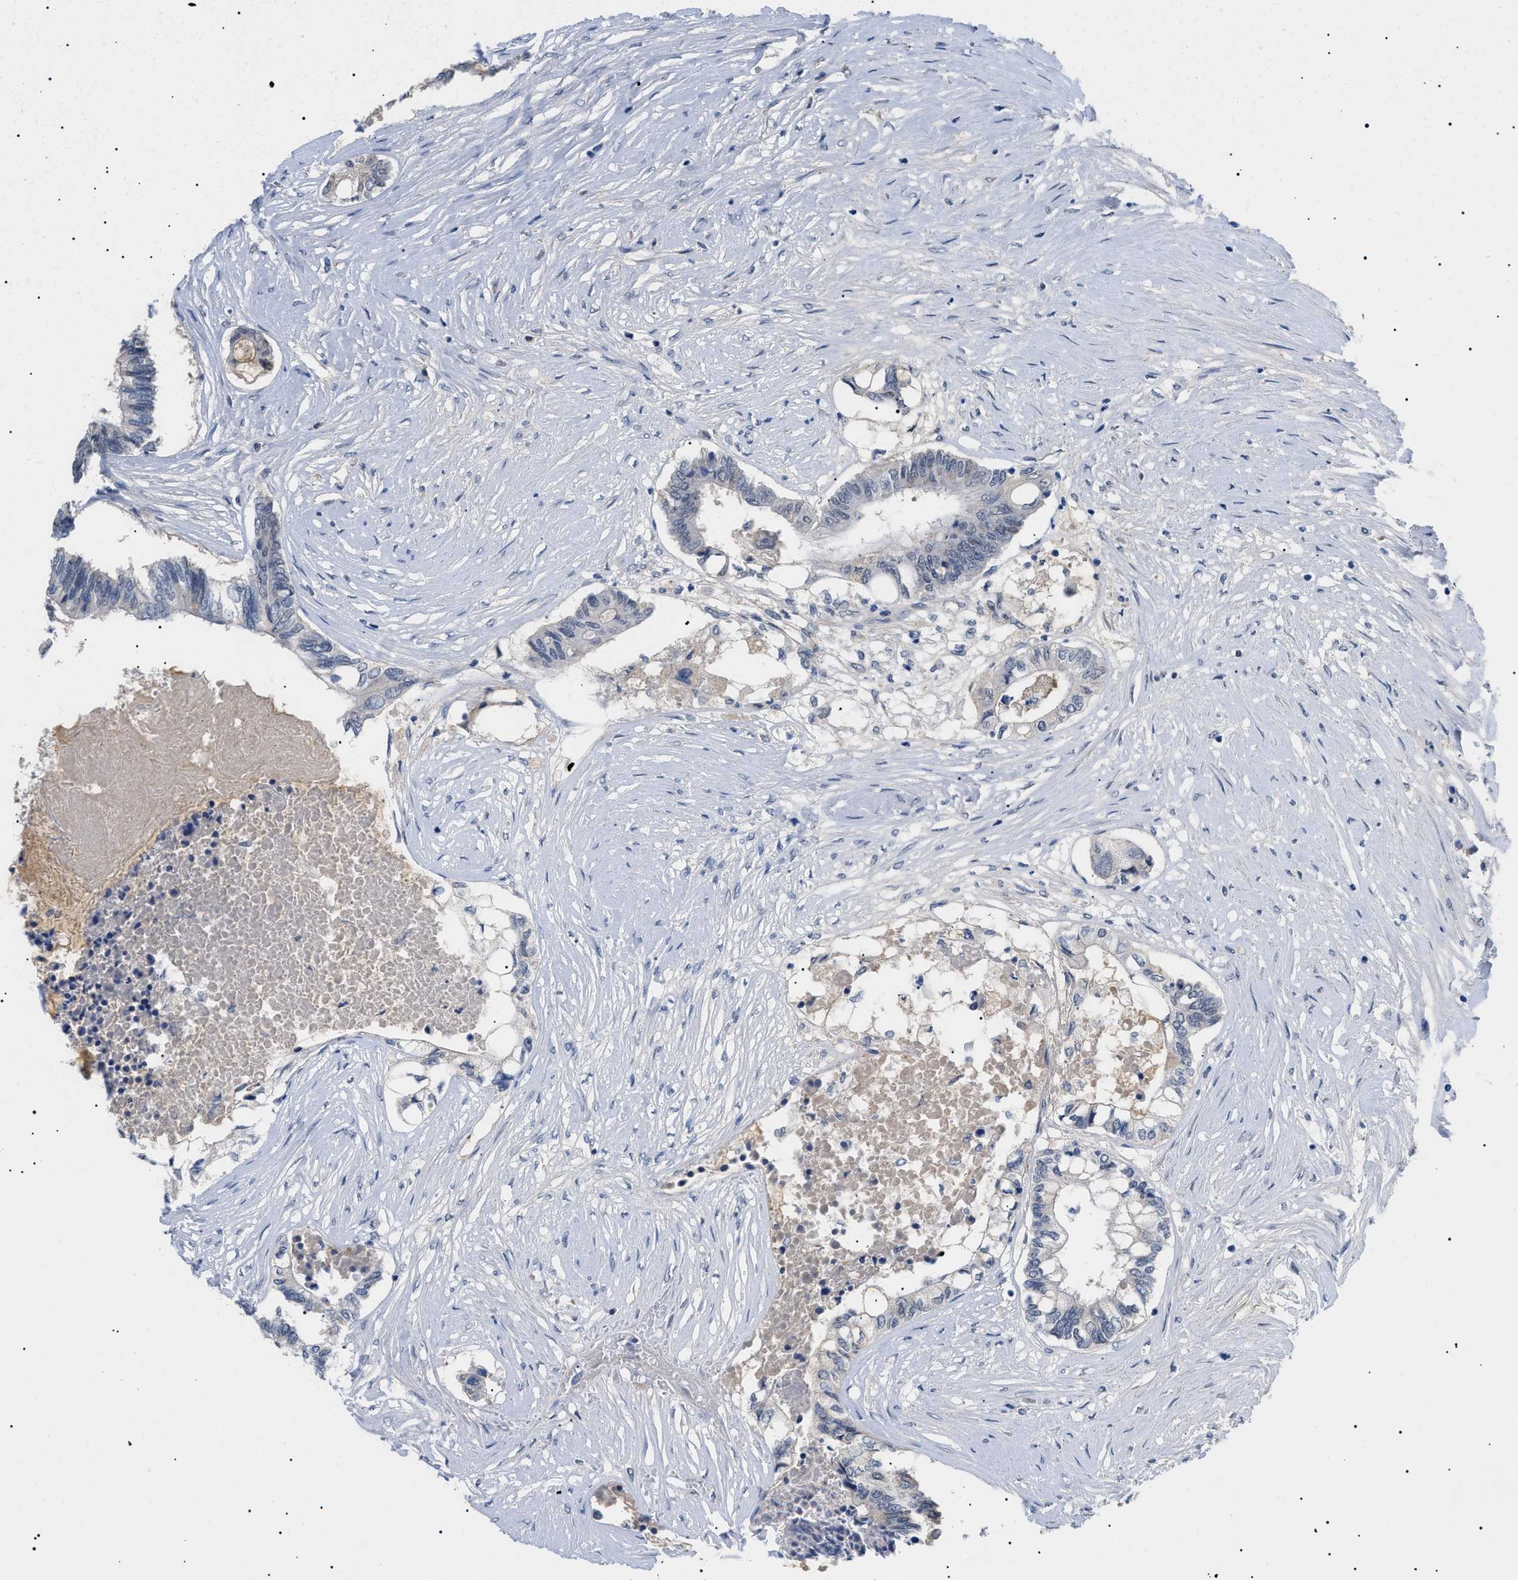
{"staining": {"intensity": "negative", "quantity": "none", "location": "none"}, "tissue": "colorectal cancer", "cell_type": "Tumor cells", "image_type": "cancer", "snomed": [{"axis": "morphology", "description": "Adenocarcinoma, NOS"}, {"axis": "topography", "description": "Rectum"}], "caption": "This is an IHC micrograph of adenocarcinoma (colorectal). There is no expression in tumor cells.", "gene": "PRRT2", "patient": {"sex": "male", "age": 63}}